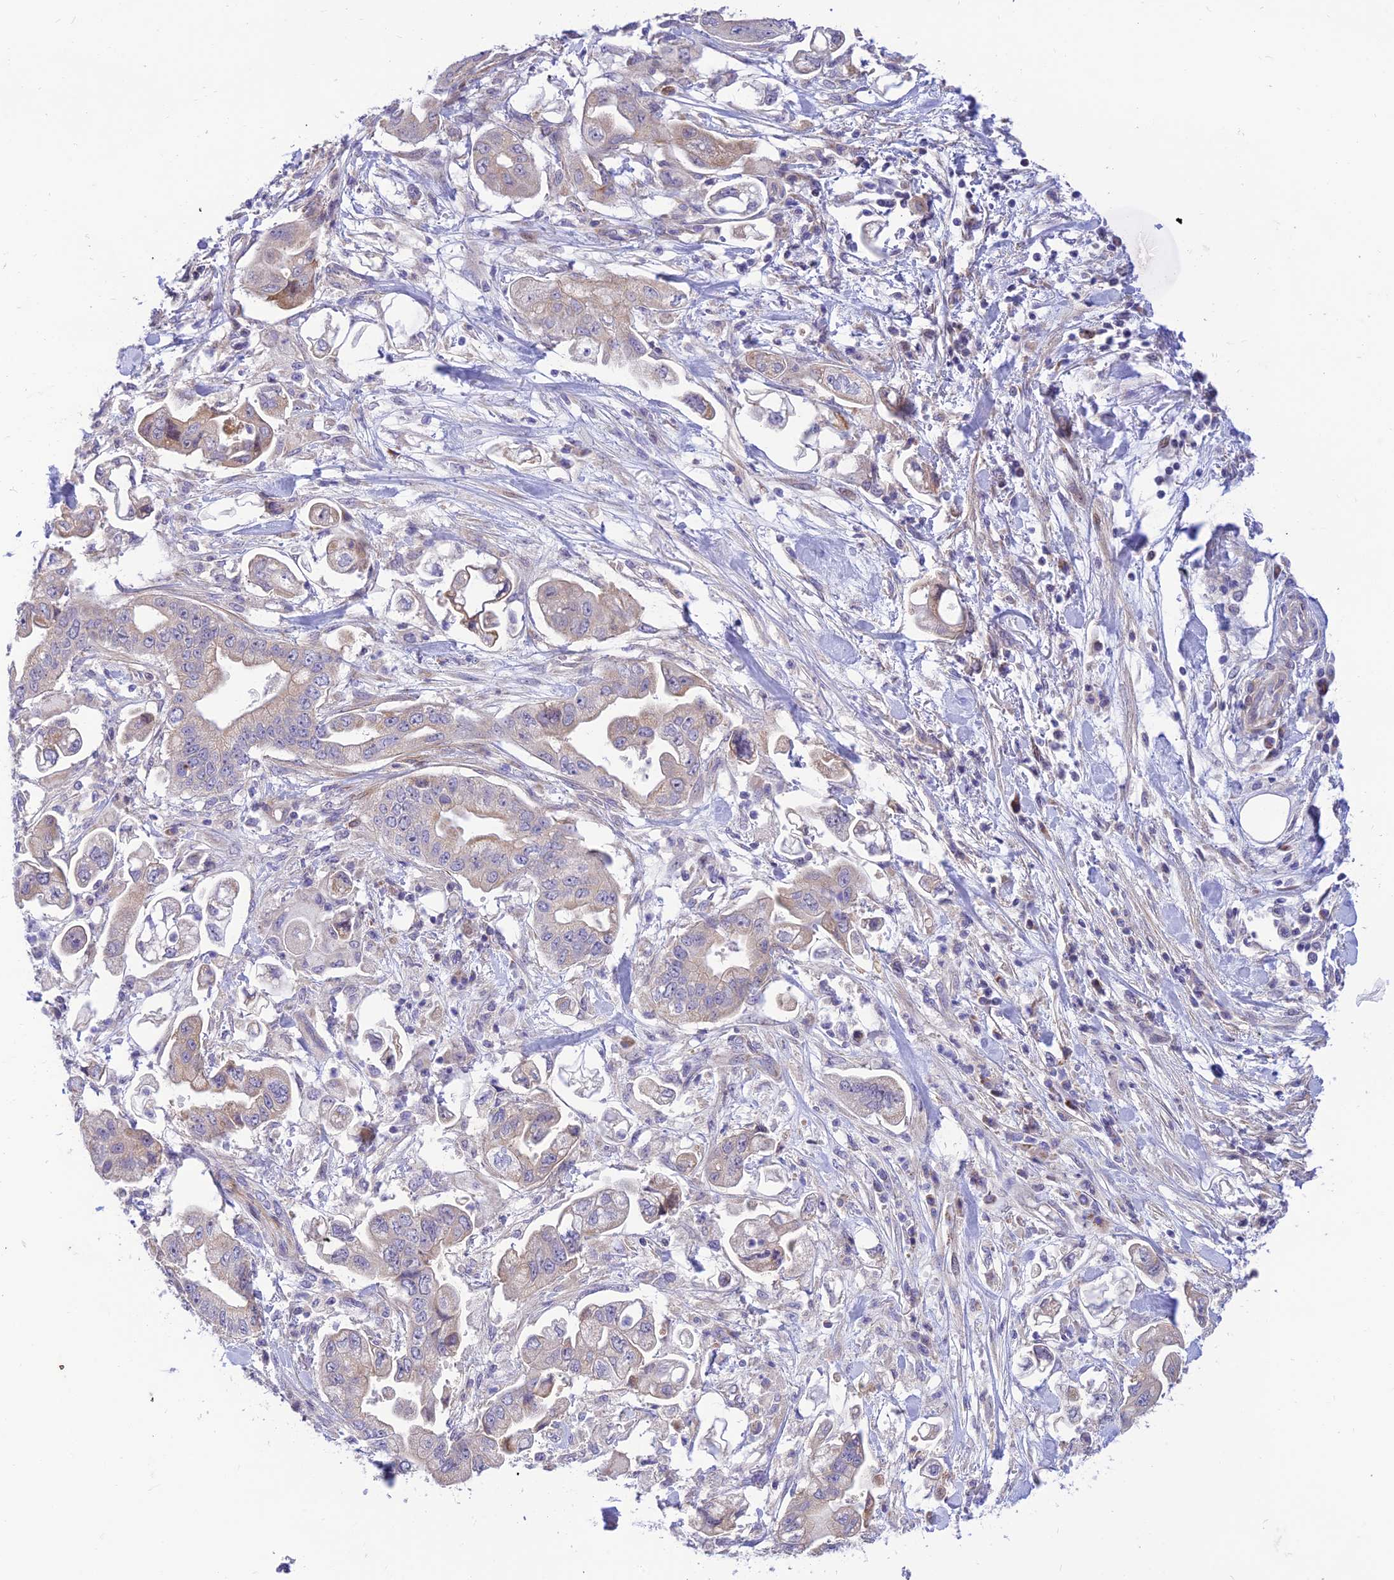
{"staining": {"intensity": "weak", "quantity": "<25%", "location": "cytoplasmic/membranous"}, "tissue": "stomach cancer", "cell_type": "Tumor cells", "image_type": "cancer", "snomed": [{"axis": "morphology", "description": "Adenocarcinoma, NOS"}, {"axis": "topography", "description": "Stomach"}], "caption": "DAB (3,3'-diaminobenzidine) immunohistochemical staining of human stomach cancer exhibits no significant staining in tumor cells.", "gene": "FAM186B", "patient": {"sex": "male", "age": 62}}